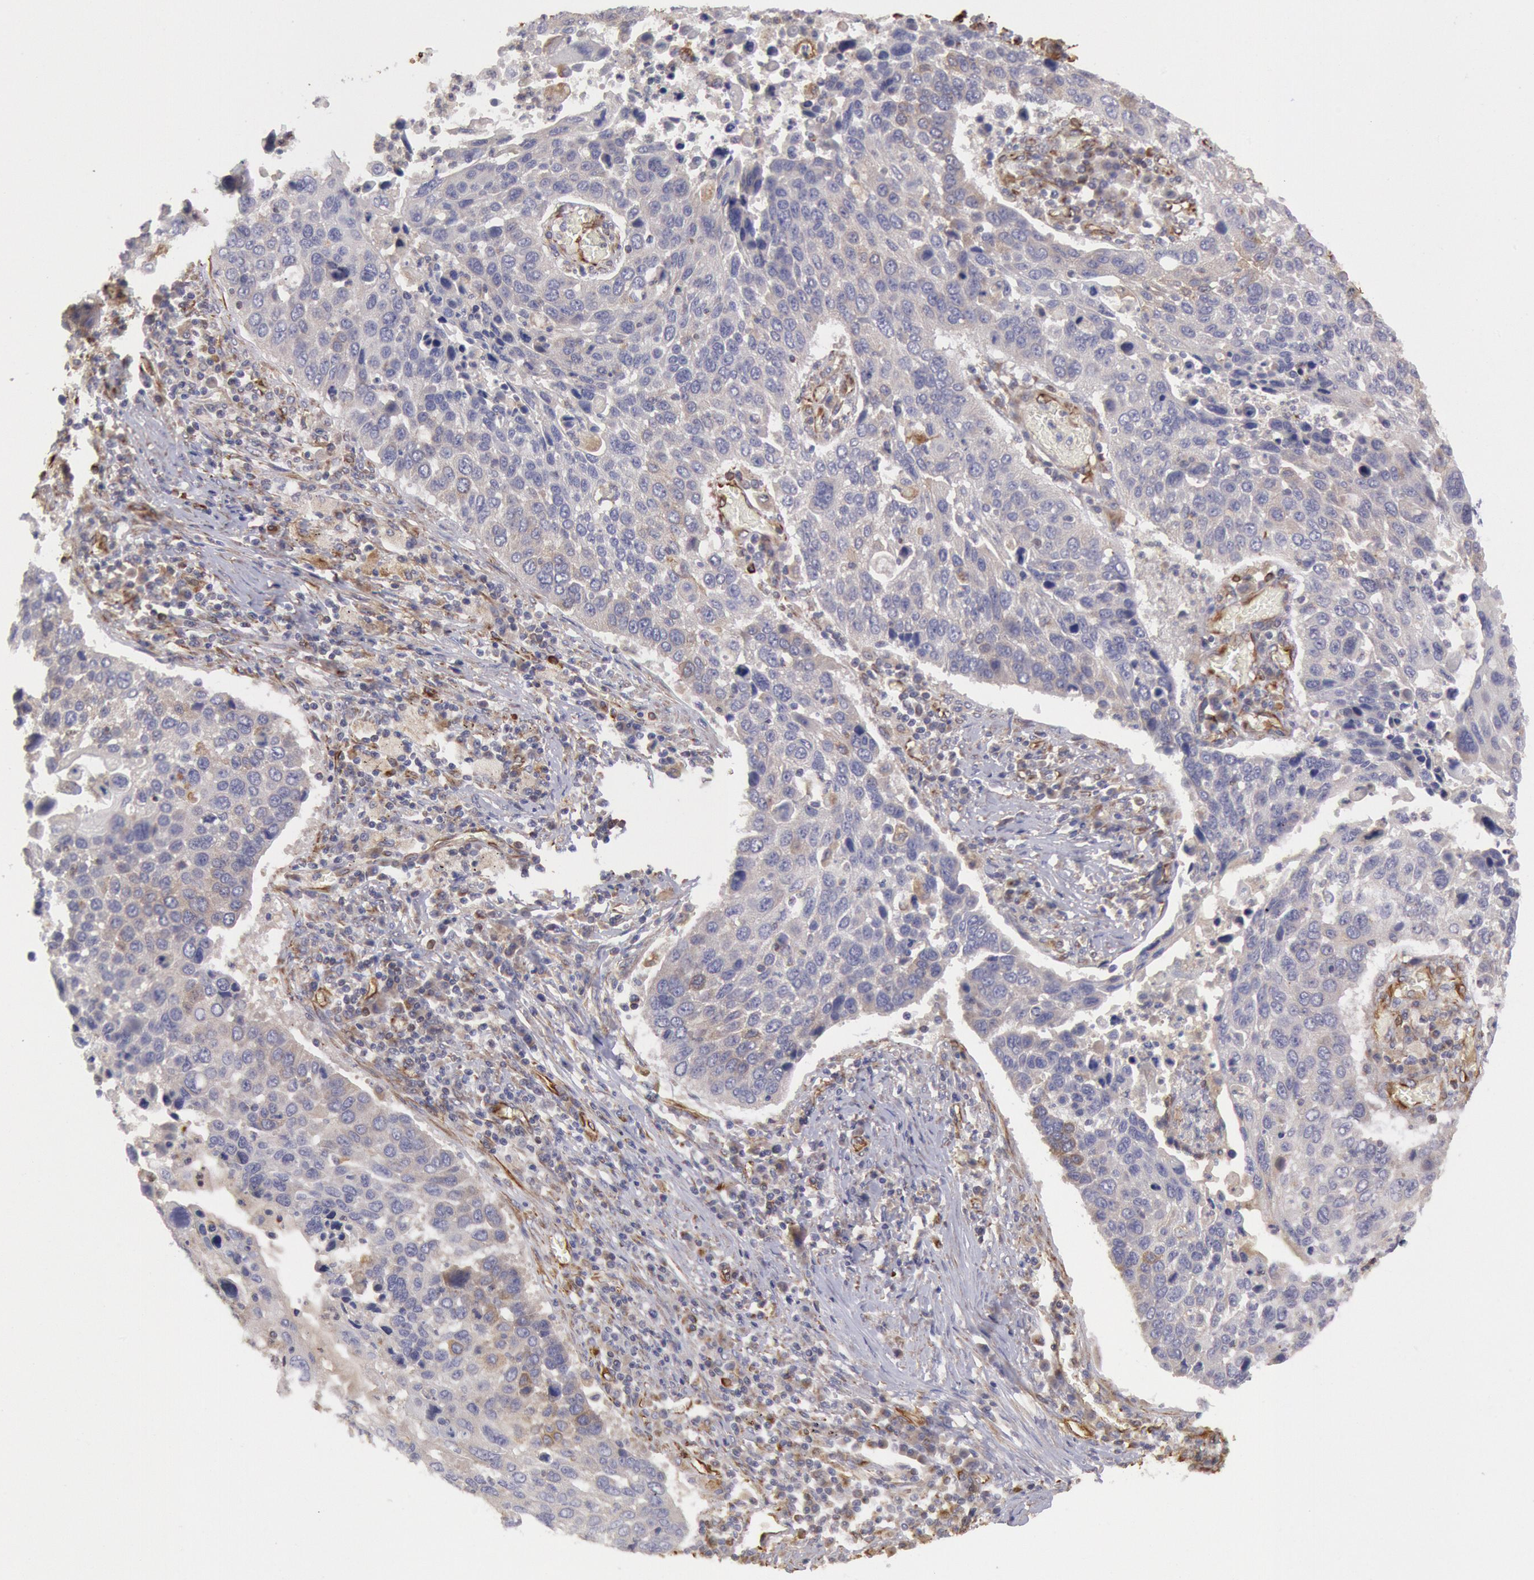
{"staining": {"intensity": "weak", "quantity": "<25%", "location": "cytoplasmic/membranous"}, "tissue": "lung cancer", "cell_type": "Tumor cells", "image_type": "cancer", "snomed": [{"axis": "morphology", "description": "Squamous cell carcinoma, NOS"}, {"axis": "topography", "description": "Lung"}], "caption": "IHC image of neoplastic tissue: human lung cancer (squamous cell carcinoma) stained with DAB demonstrates no significant protein staining in tumor cells.", "gene": "RNF139", "patient": {"sex": "male", "age": 68}}